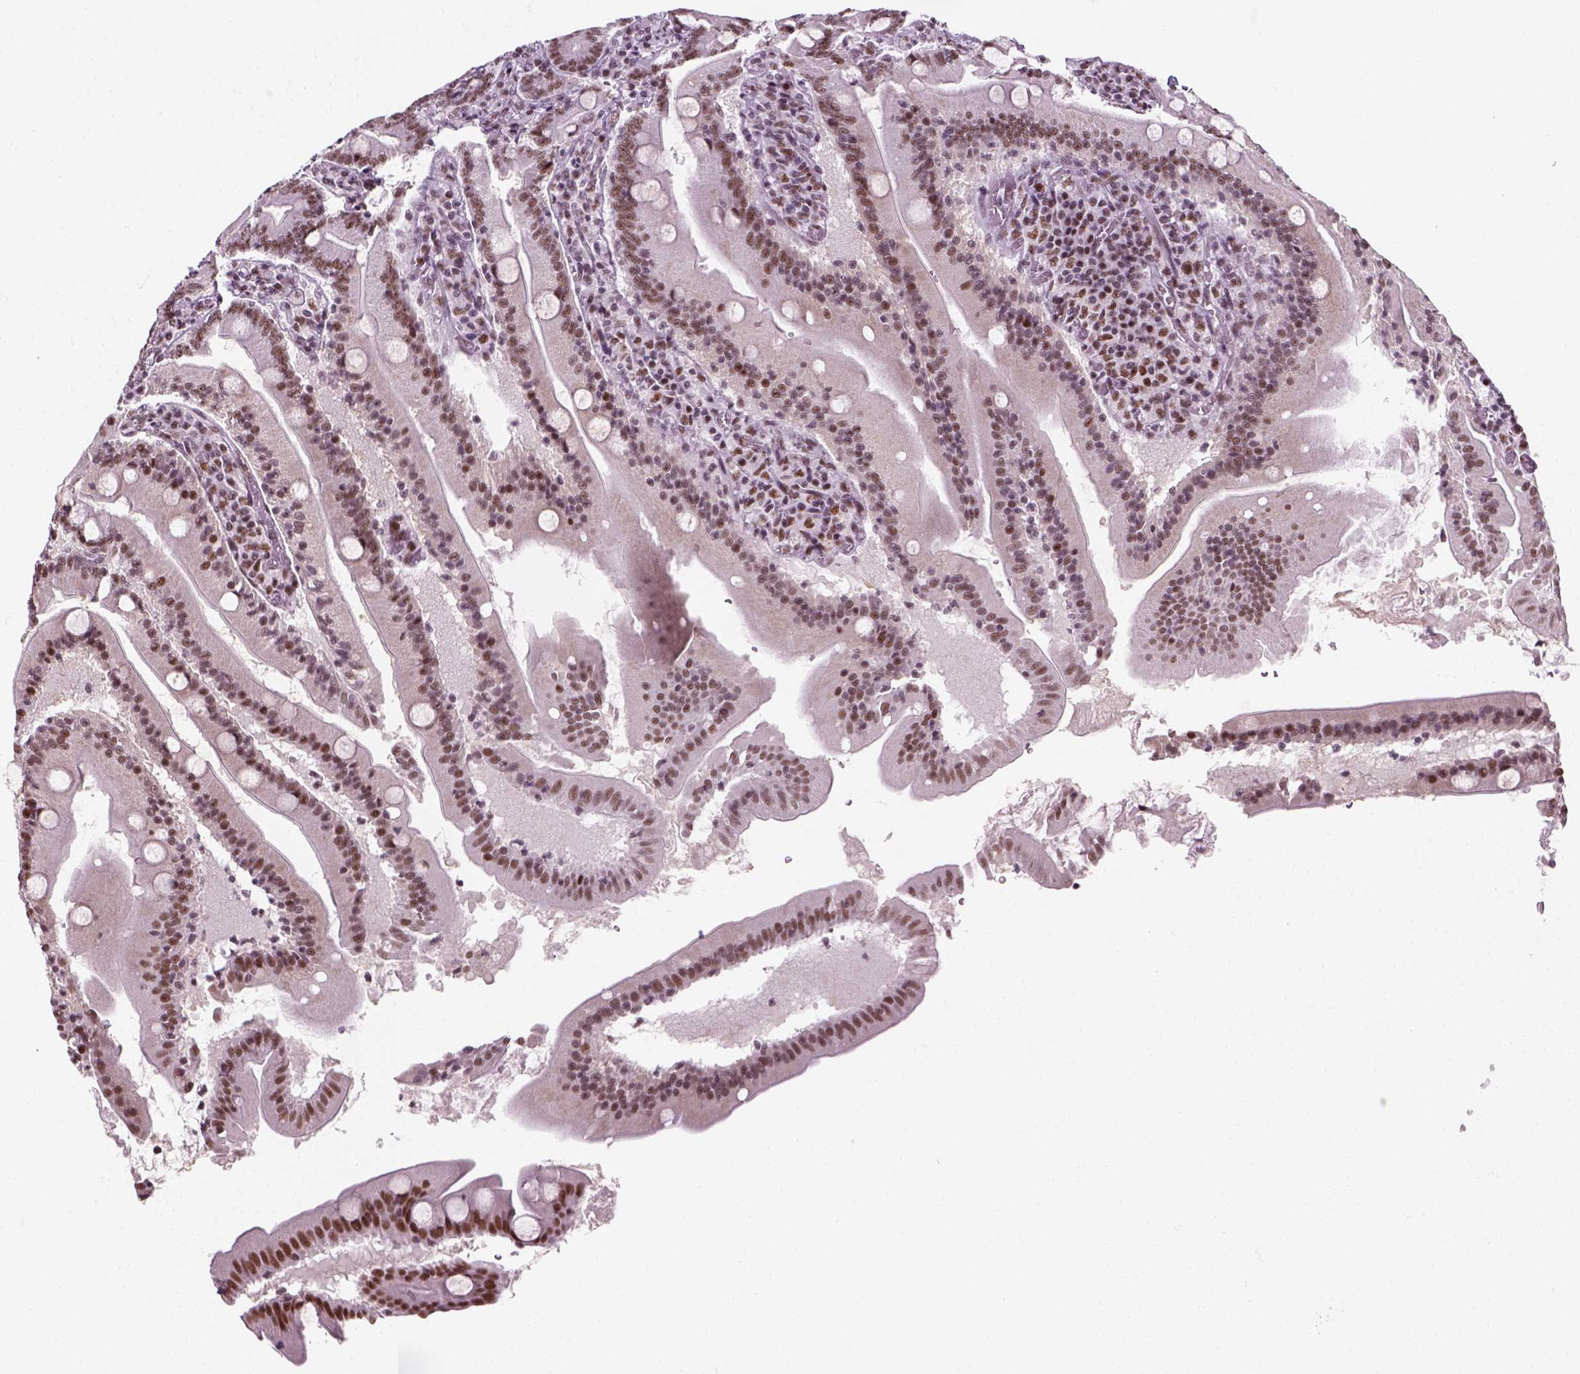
{"staining": {"intensity": "moderate", "quantity": ">75%", "location": "nuclear"}, "tissue": "small intestine", "cell_type": "Glandular cells", "image_type": "normal", "snomed": [{"axis": "morphology", "description": "Normal tissue, NOS"}, {"axis": "topography", "description": "Small intestine"}], "caption": "Small intestine stained for a protein (brown) shows moderate nuclear positive expression in about >75% of glandular cells.", "gene": "GTF2F1", "patient": {"sex": "male", "age": 37}}